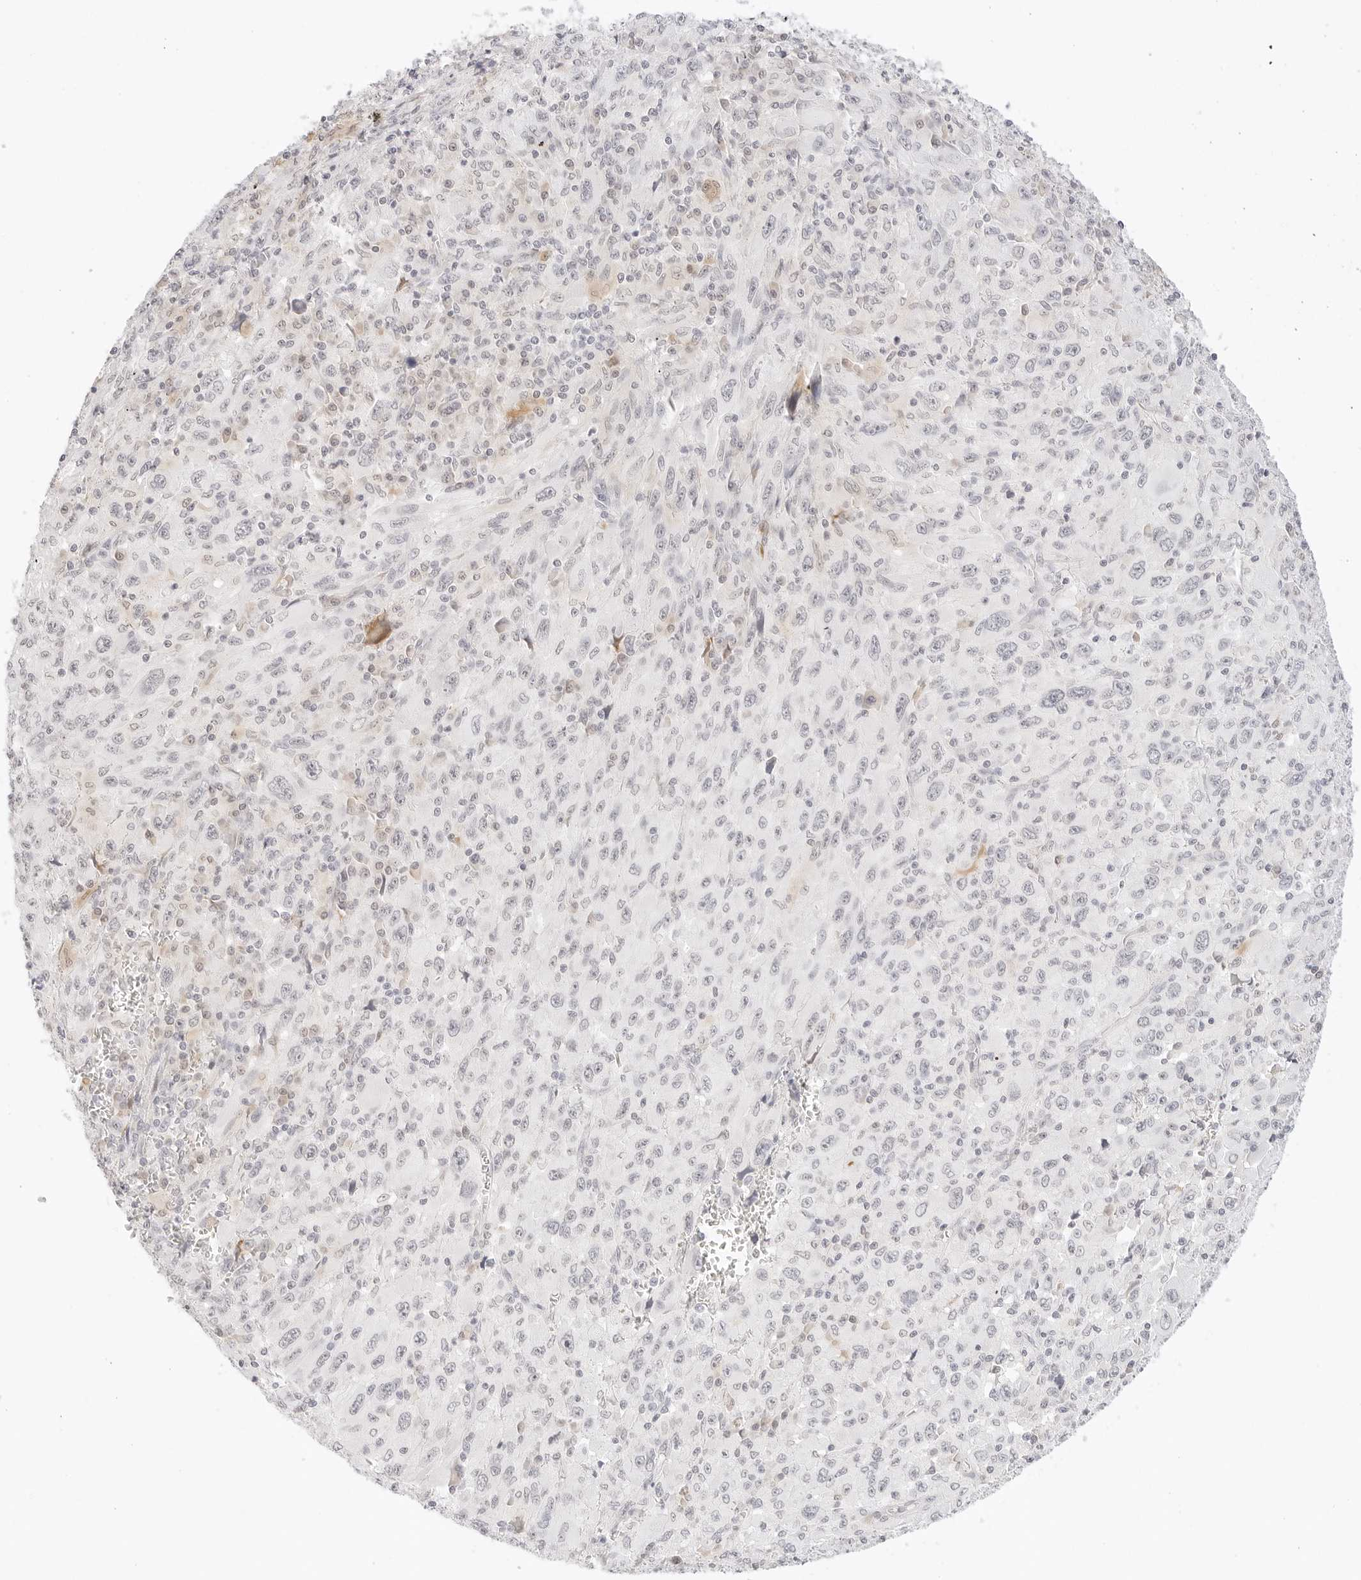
{"staining": {"intensity": "negative", "quantity": "none", "location": "none"}, "tissue": "melanoma", "cell_type": "Tumor cells", "image_type": "cancer", "snomed": [{"axis": "morphology", "description": "Malignant melanoma, Metastatic site"}, {"axis": "topography", "description": "Skin"}], "caption": "An image of human malignant melanoma (metastatic site) is negative for staining in tumor cells. (DAB immunohistochemistry, high magnification).", "gene": "XKR4", "patient": {"sex": "female", "age": 56}}